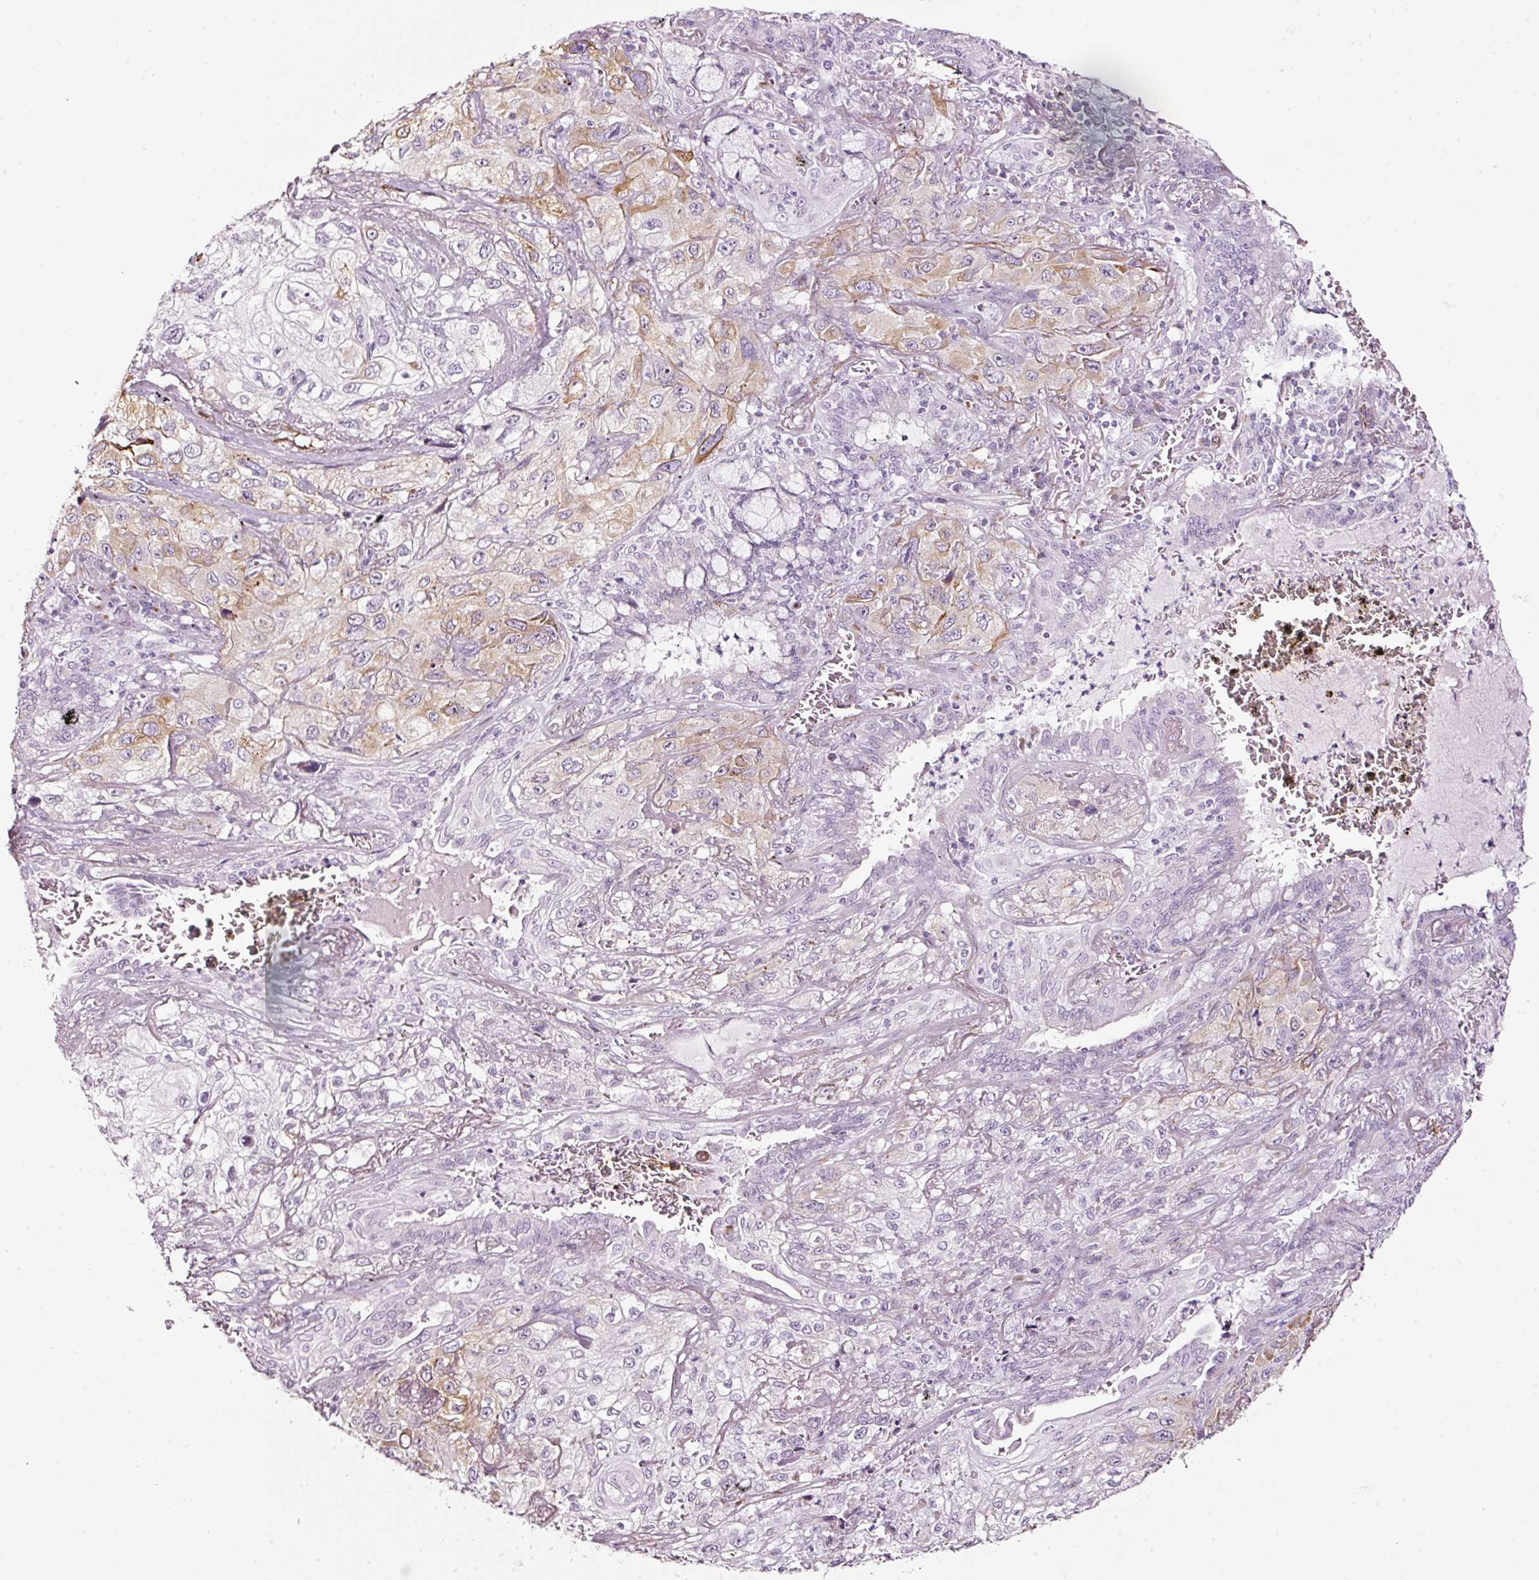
{"staining": {"intensity": "moderate", "quantity": "<25%", "location": "cytoplasmic/membranous"}, "tissue": "lung cancer", "cell_type": "Tumor cells", "image_type": "cancer", "snomed": [{"axis": "morphology", "description": "Squamous cell carcinoma, NOS"}, {"axis": "topography", "description": "Lung"}], "caption": "Immunohistochemical staining of human squamous cell carcinoma (lung) exhibits moderate cytoplasmic/membranous protein expression in approximately <25% of tumor cells.", "gene": "SDF4", "patient": {"sex": "female", "age": 69}}